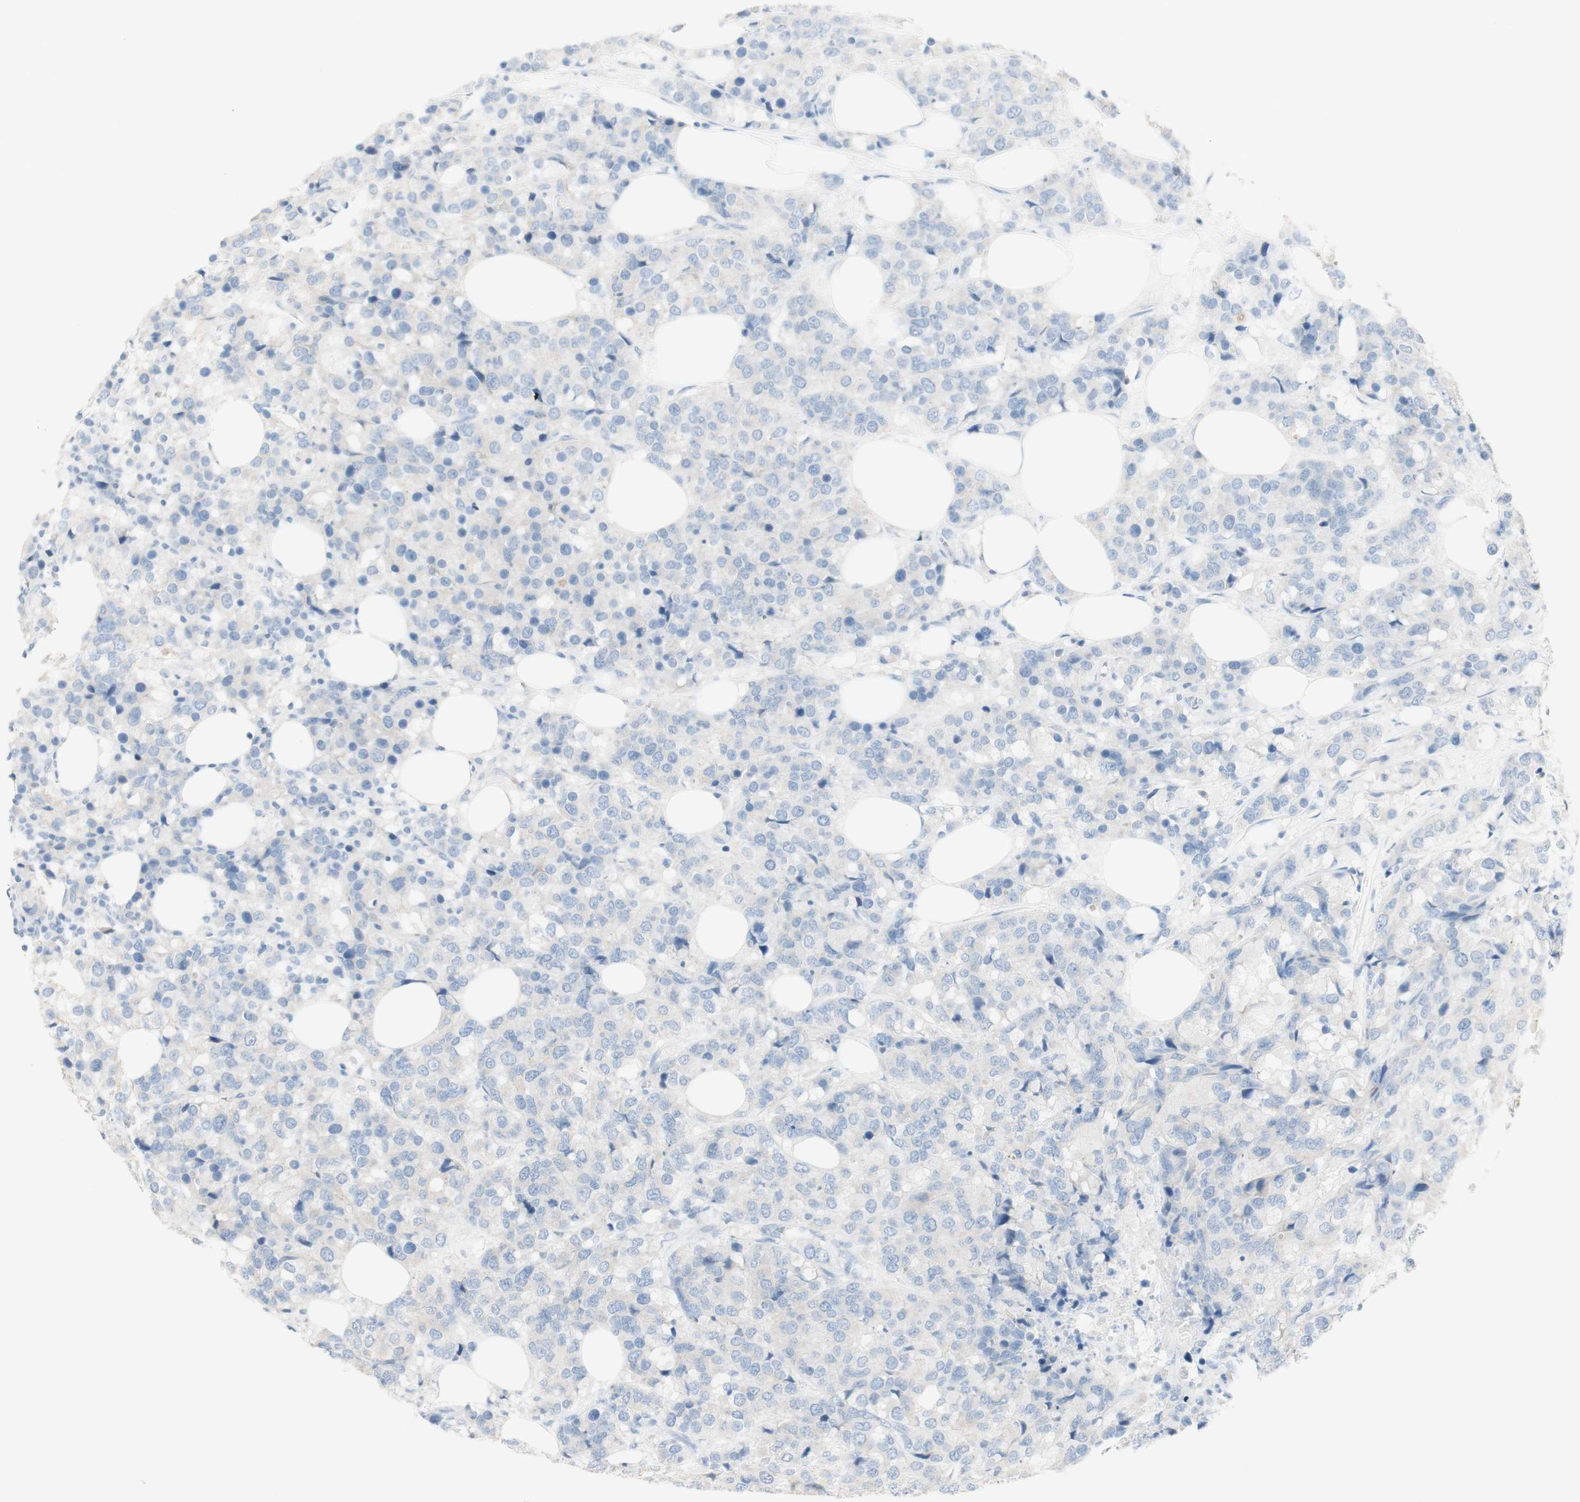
{"staining": {"intensity": "negative", "quantity": "none", "location": "none"}, "tissue": "breast cancer", "cell_type": "Tumor cells", "image_type": "cancer", "snomed": [{"axis": "morphology", "description": "Lobular carcinoma"}, {"axis": "topography", "description": "Breast"}], "caption": "This is an immunohistochemistry (IHC) image of lobular carcinoma (breast). There is no staining in tumor cells.", "gene": "ART3", "patient": {"sex": "female", "age": 59}}